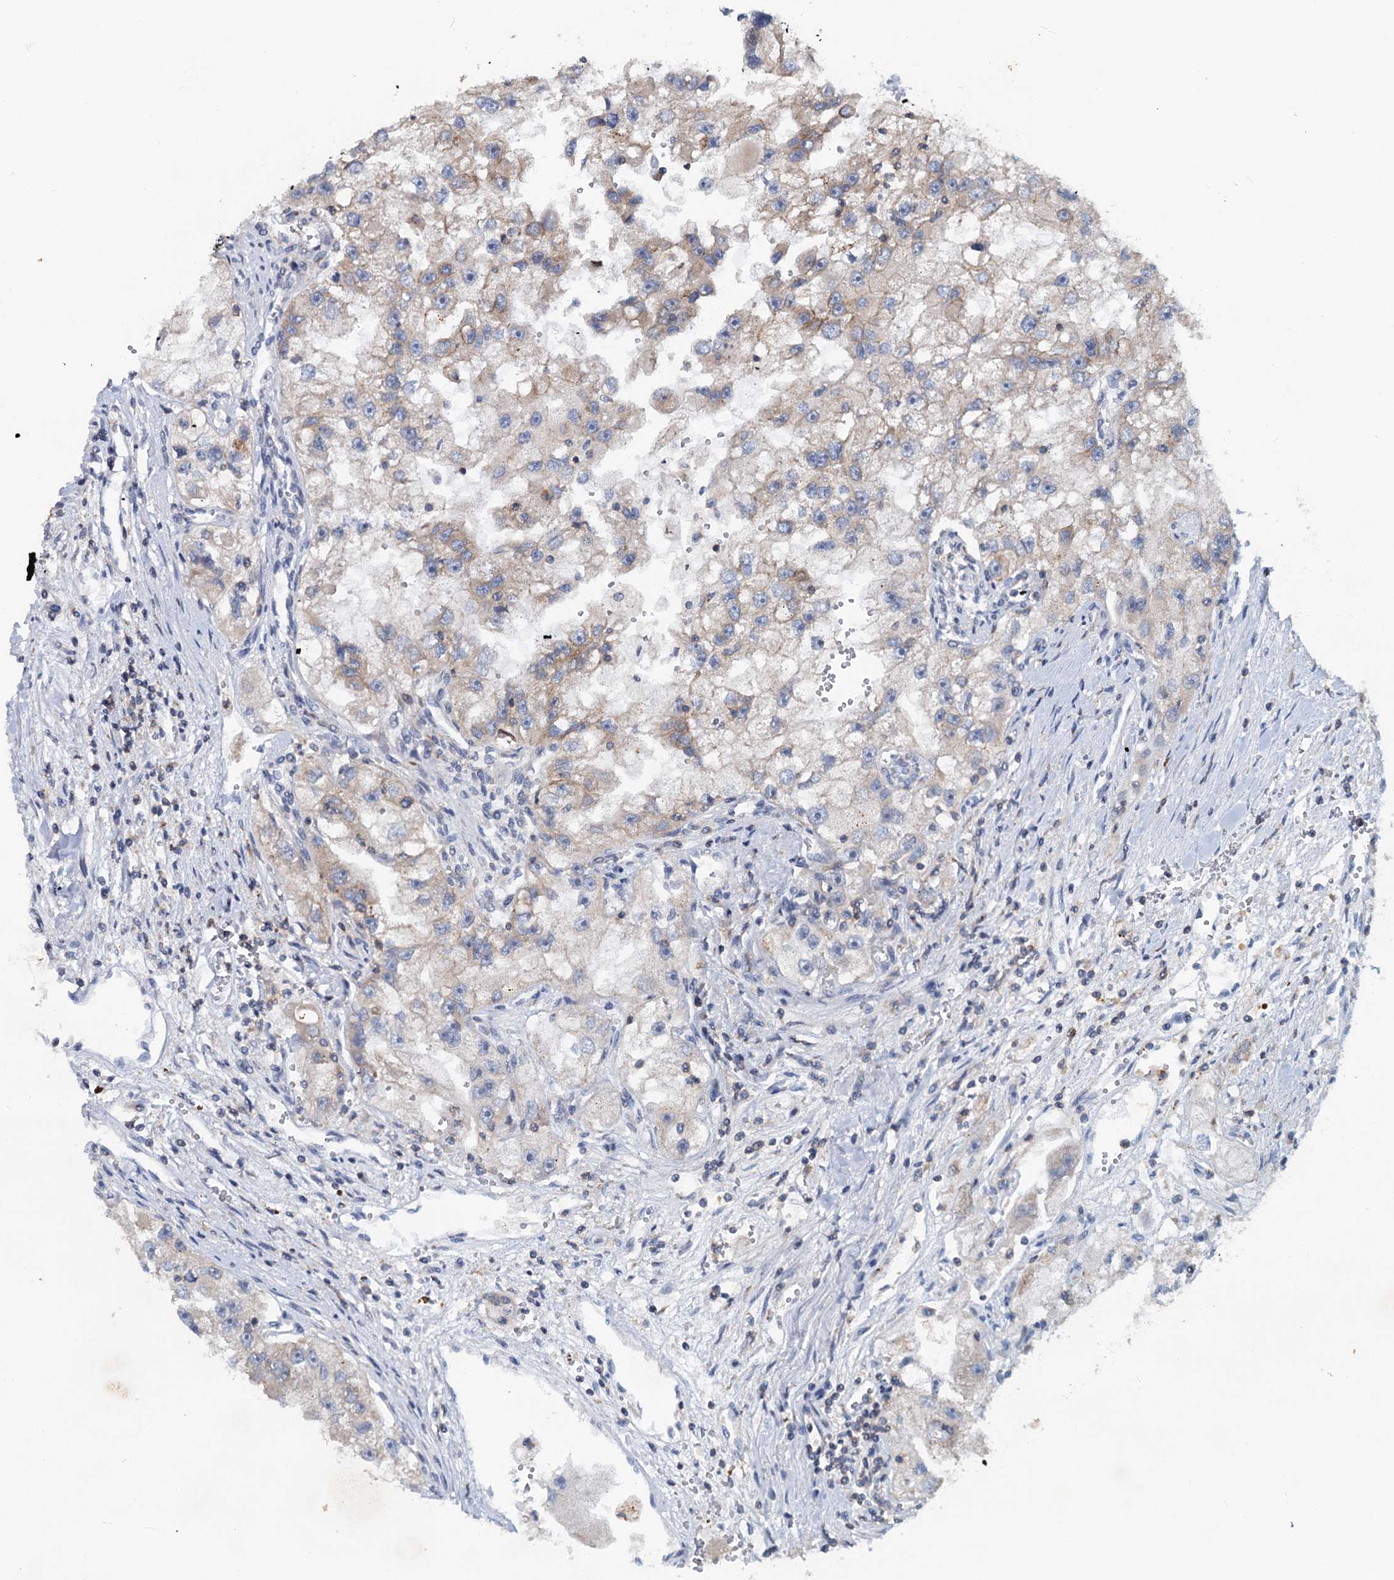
{"staining": {"intensity": "weak", "quantity": "25%-75%", "location": "cytoplasmic/membranous"}, "tissue": "renal cancer", "cell_type": "Tumor cells", "image_type": "cancer", "snomed": [{"axis": "morphology", "description": "Adenocarcinoma, NOS"}, {"axis": "topography", "description": "Kidney"}], "caption": "About 25%-75% of tumor cells in human renal cancer (adenocarcinoma) display weak cytoplasmic/membranous protein staining as visualized by brown immunohistochemical staining.", "gene": "LRCH4", "patient": {"sex": "male", "age": 63}}